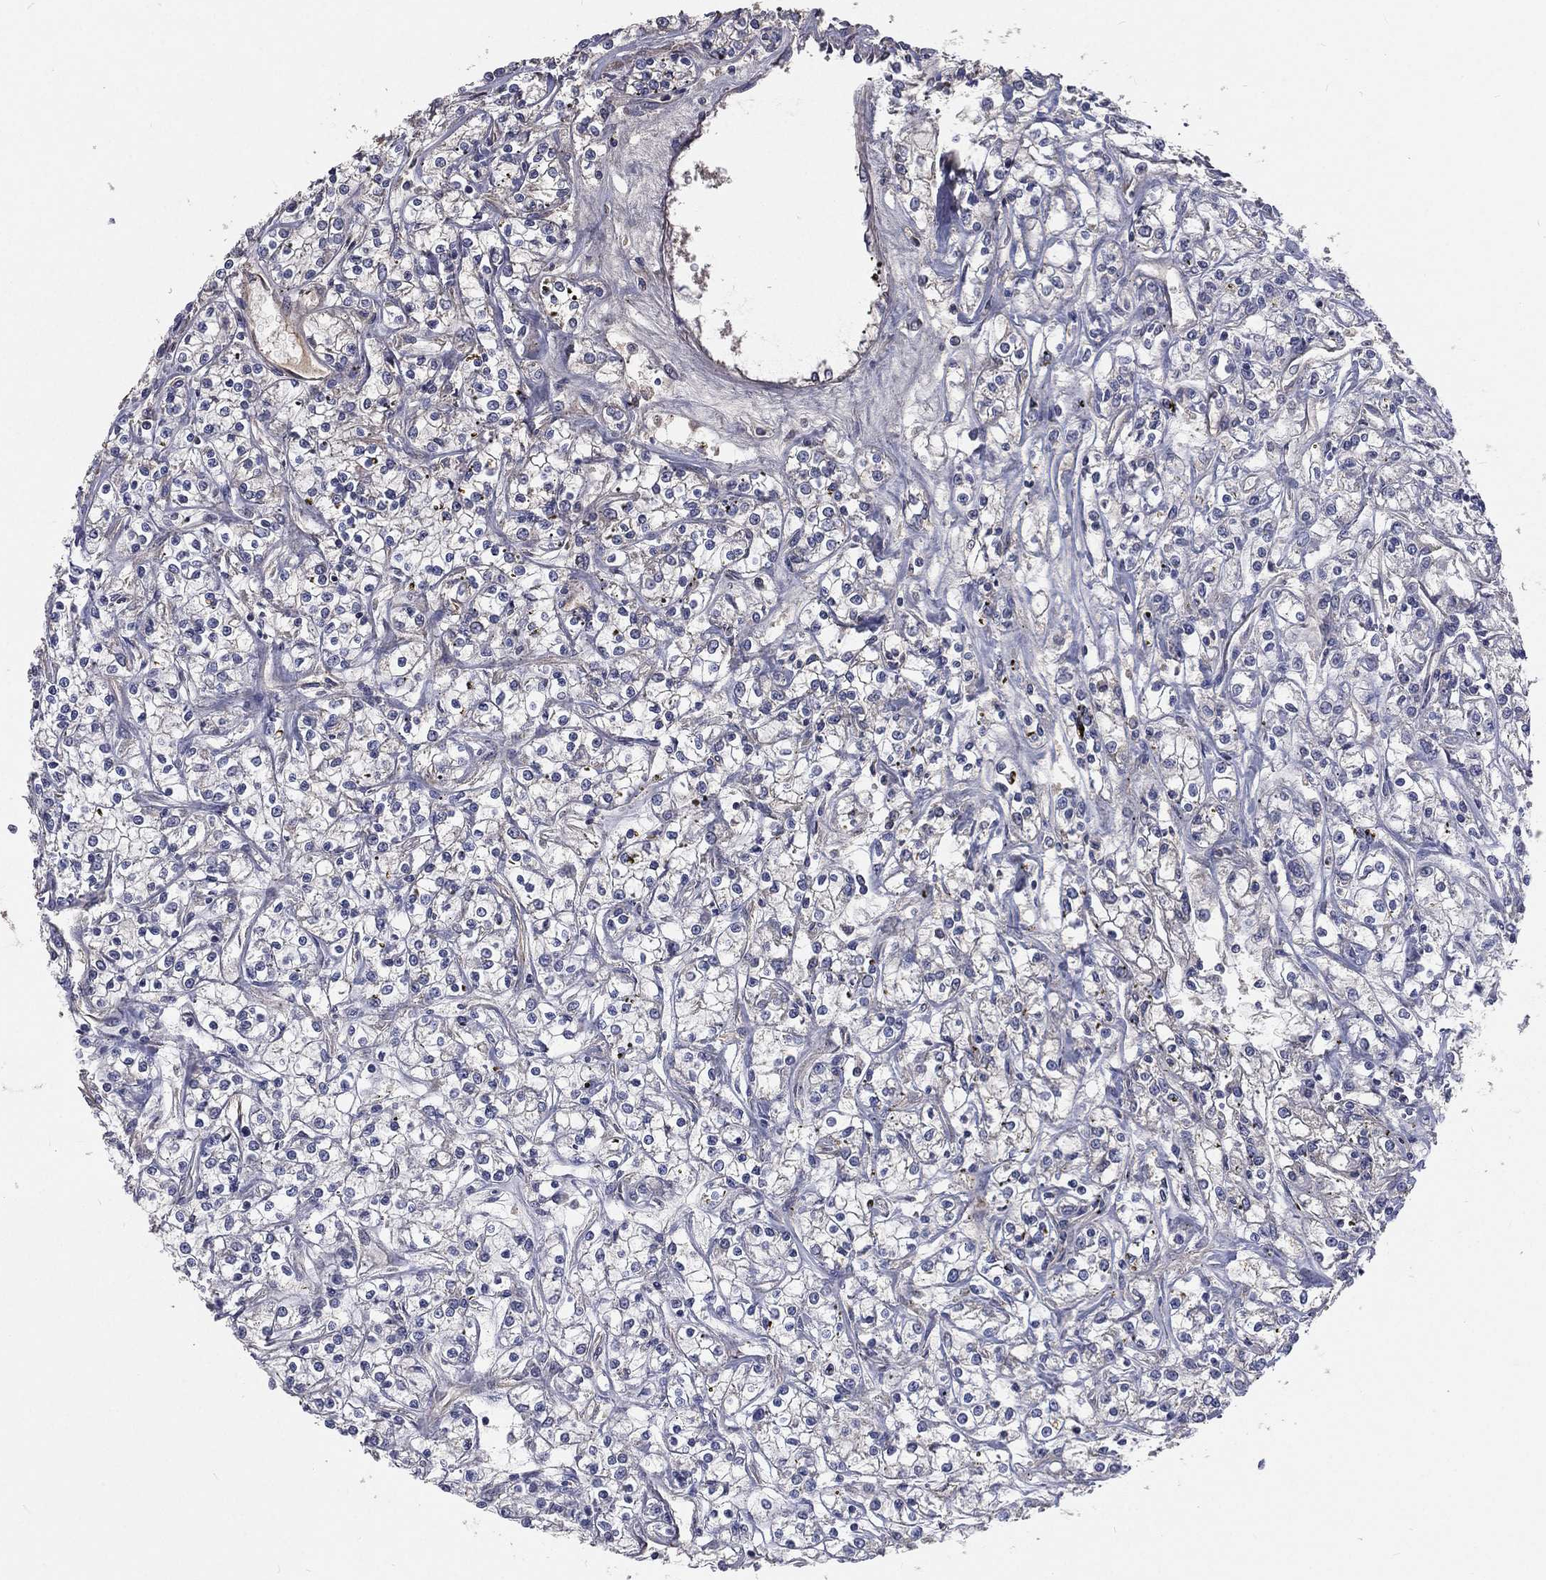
{"staining": {"intensity": "negative", "quantity": "none", "location": "none"}, "tissue": "renal cancer", "cell_type": "Tumor cells", "image_type": "cancer", "snomed": [{"axis": "morphology", "description": "Adenocarcinoma, NOS"}, {"axis": "topography", "description": "Kidney"}], "caption": "The micrograph exhibits no significant positivity in tumor cells of renal adenocarcinoma.", "gene": "CROCC", "patient": {"sex": "female", "age": 59}}